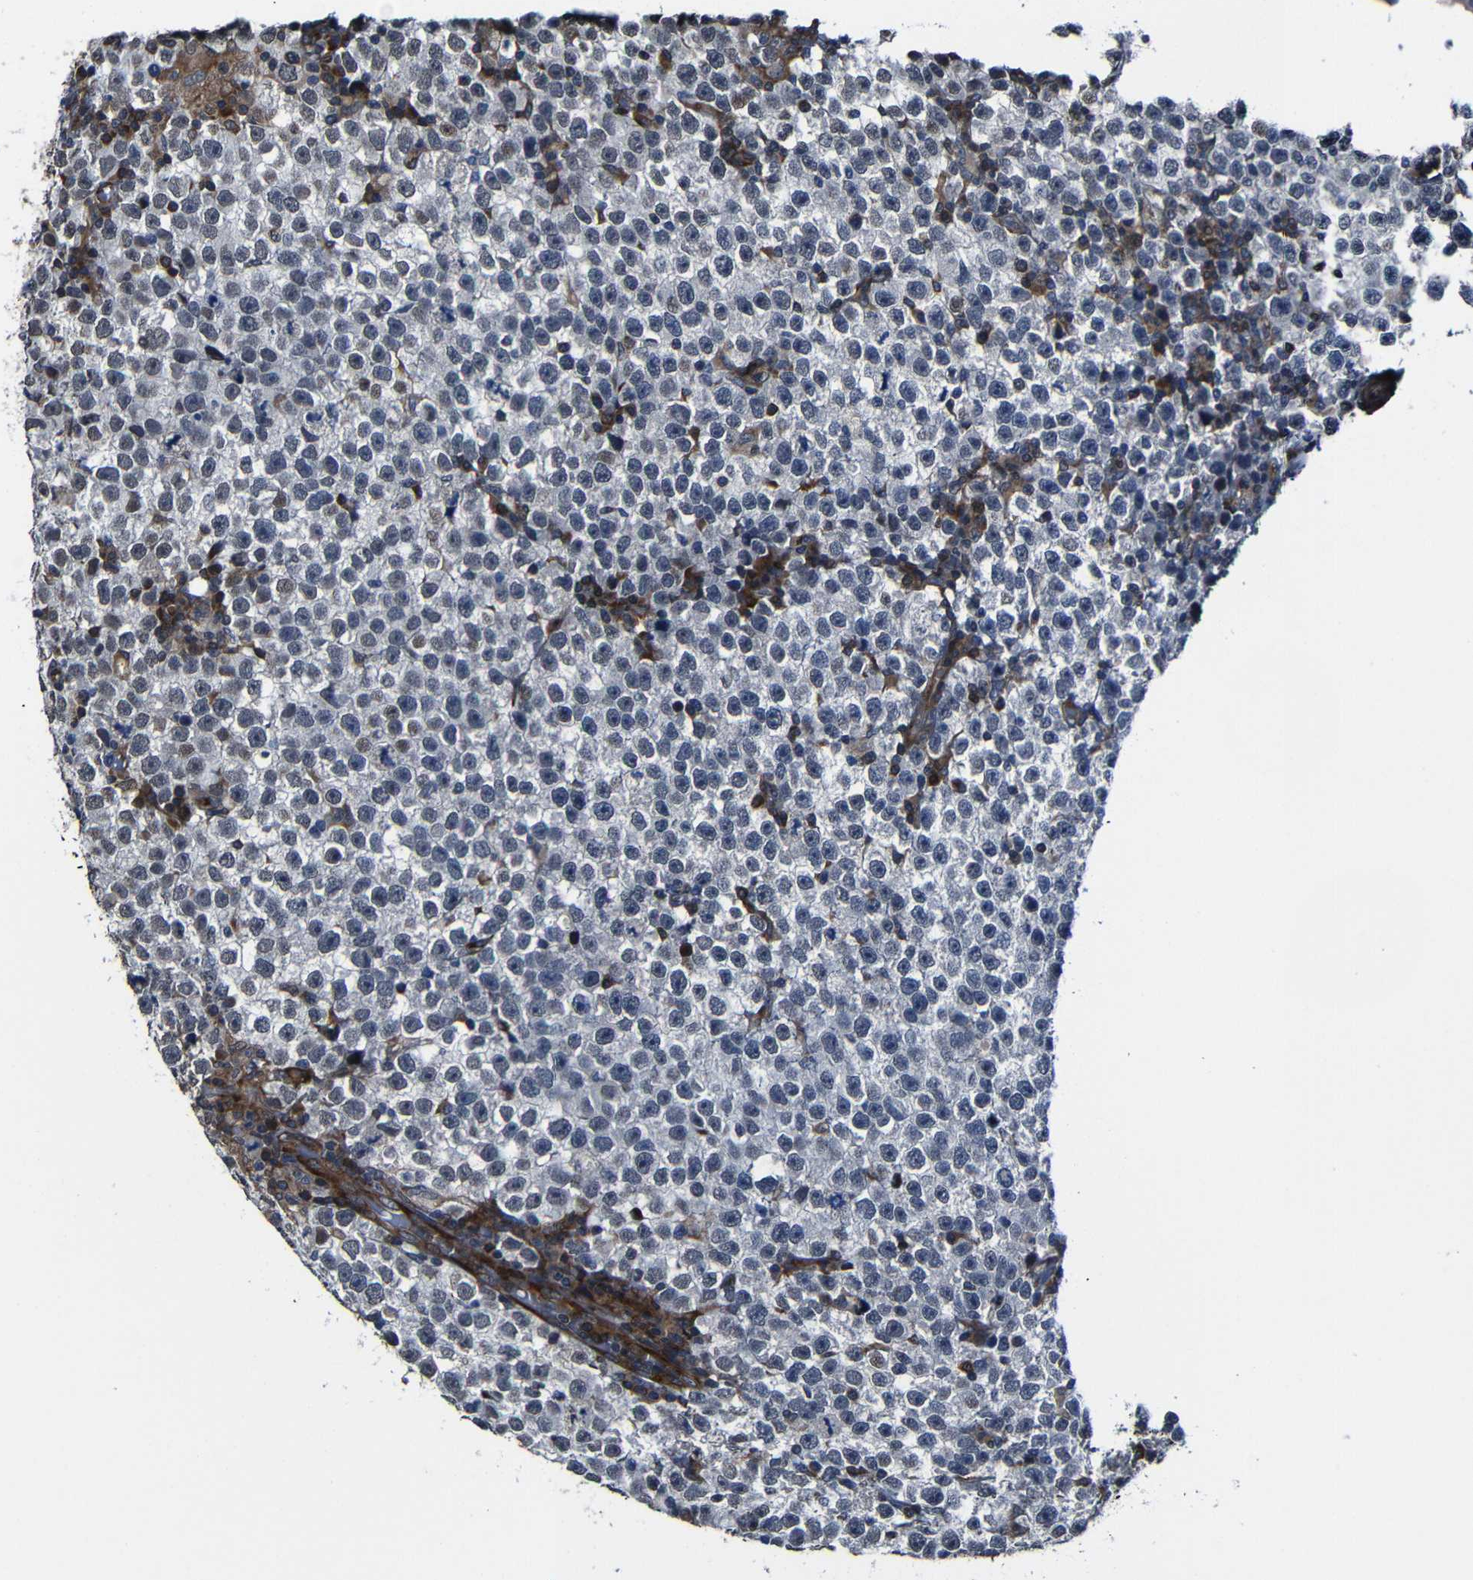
{"staining": {"intensity": "negative", "quantity": "none", "location": "none"}, "tissue": "testis cancer", "cell_type": "Tumor cells", "image_type": "cancer", "snomed": [{"axis": "morphology", "description": "Seminoma, NOS"}, {"axis": "topography", "description": "Testis"}], "caption": "Testis cancer (seminoma) was stained to show a protein in brown. There is no significant positivity in tumor cells.", "gene": "KIAA0513", "patient": {"sex": "male", "age": 43}}